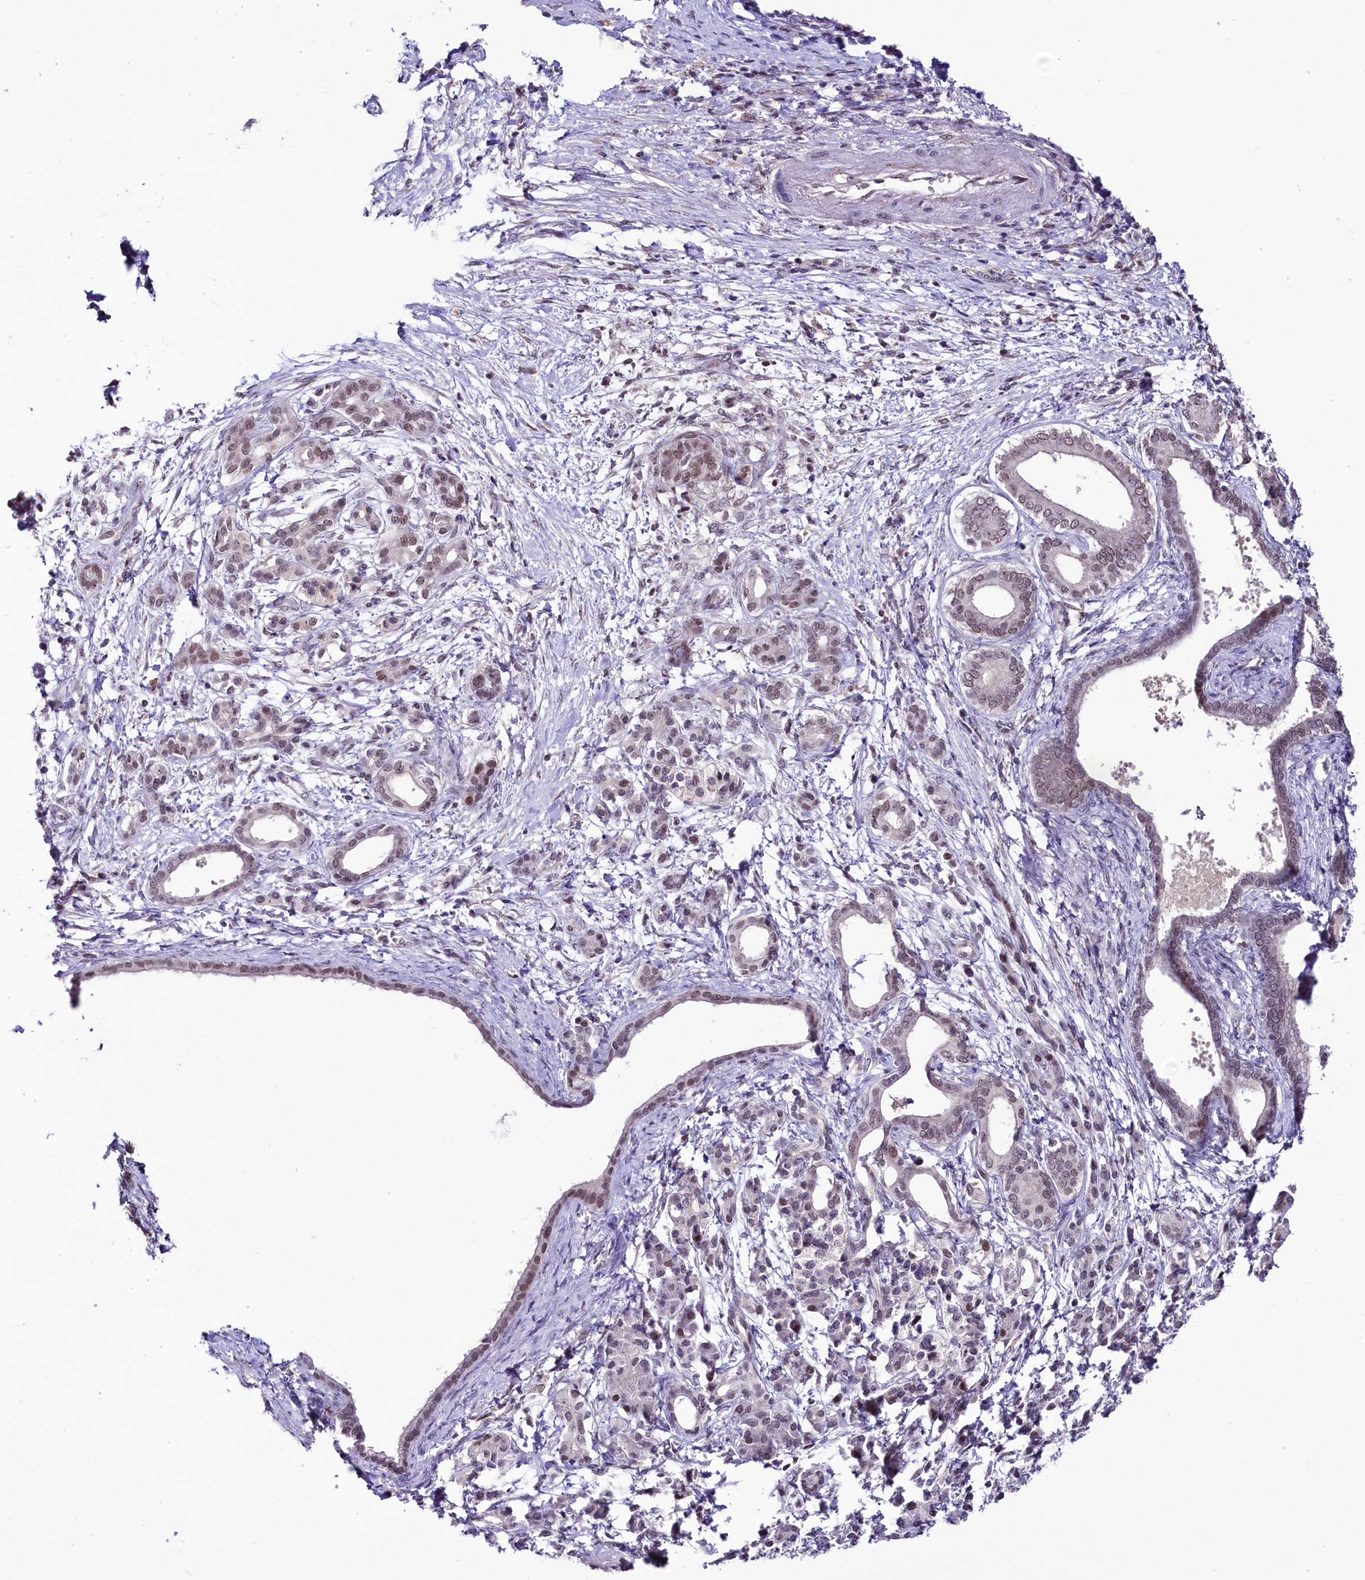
{"staining": {"intensity": "moderate", "quantity": "25%-75%", "location": "nuclear"}, "tissue": "pancreatic cancer", "cell_type": "Tumor cells", "image_type": "cancer", "snomed": [{"axis": "morphology", "description": "Adenocarcinoma, NOS"}, {"axis": "topography", "description": "Pancreas"}], "caption": "Immunohistochemistry (IHC) (DAB) staining of pancreatic cancer shows moderate nuclear protein positivity in about 25%-75% of tumor cells.", "gene": "SCAF11", "patient": {"sex": "female", "age": 55}}